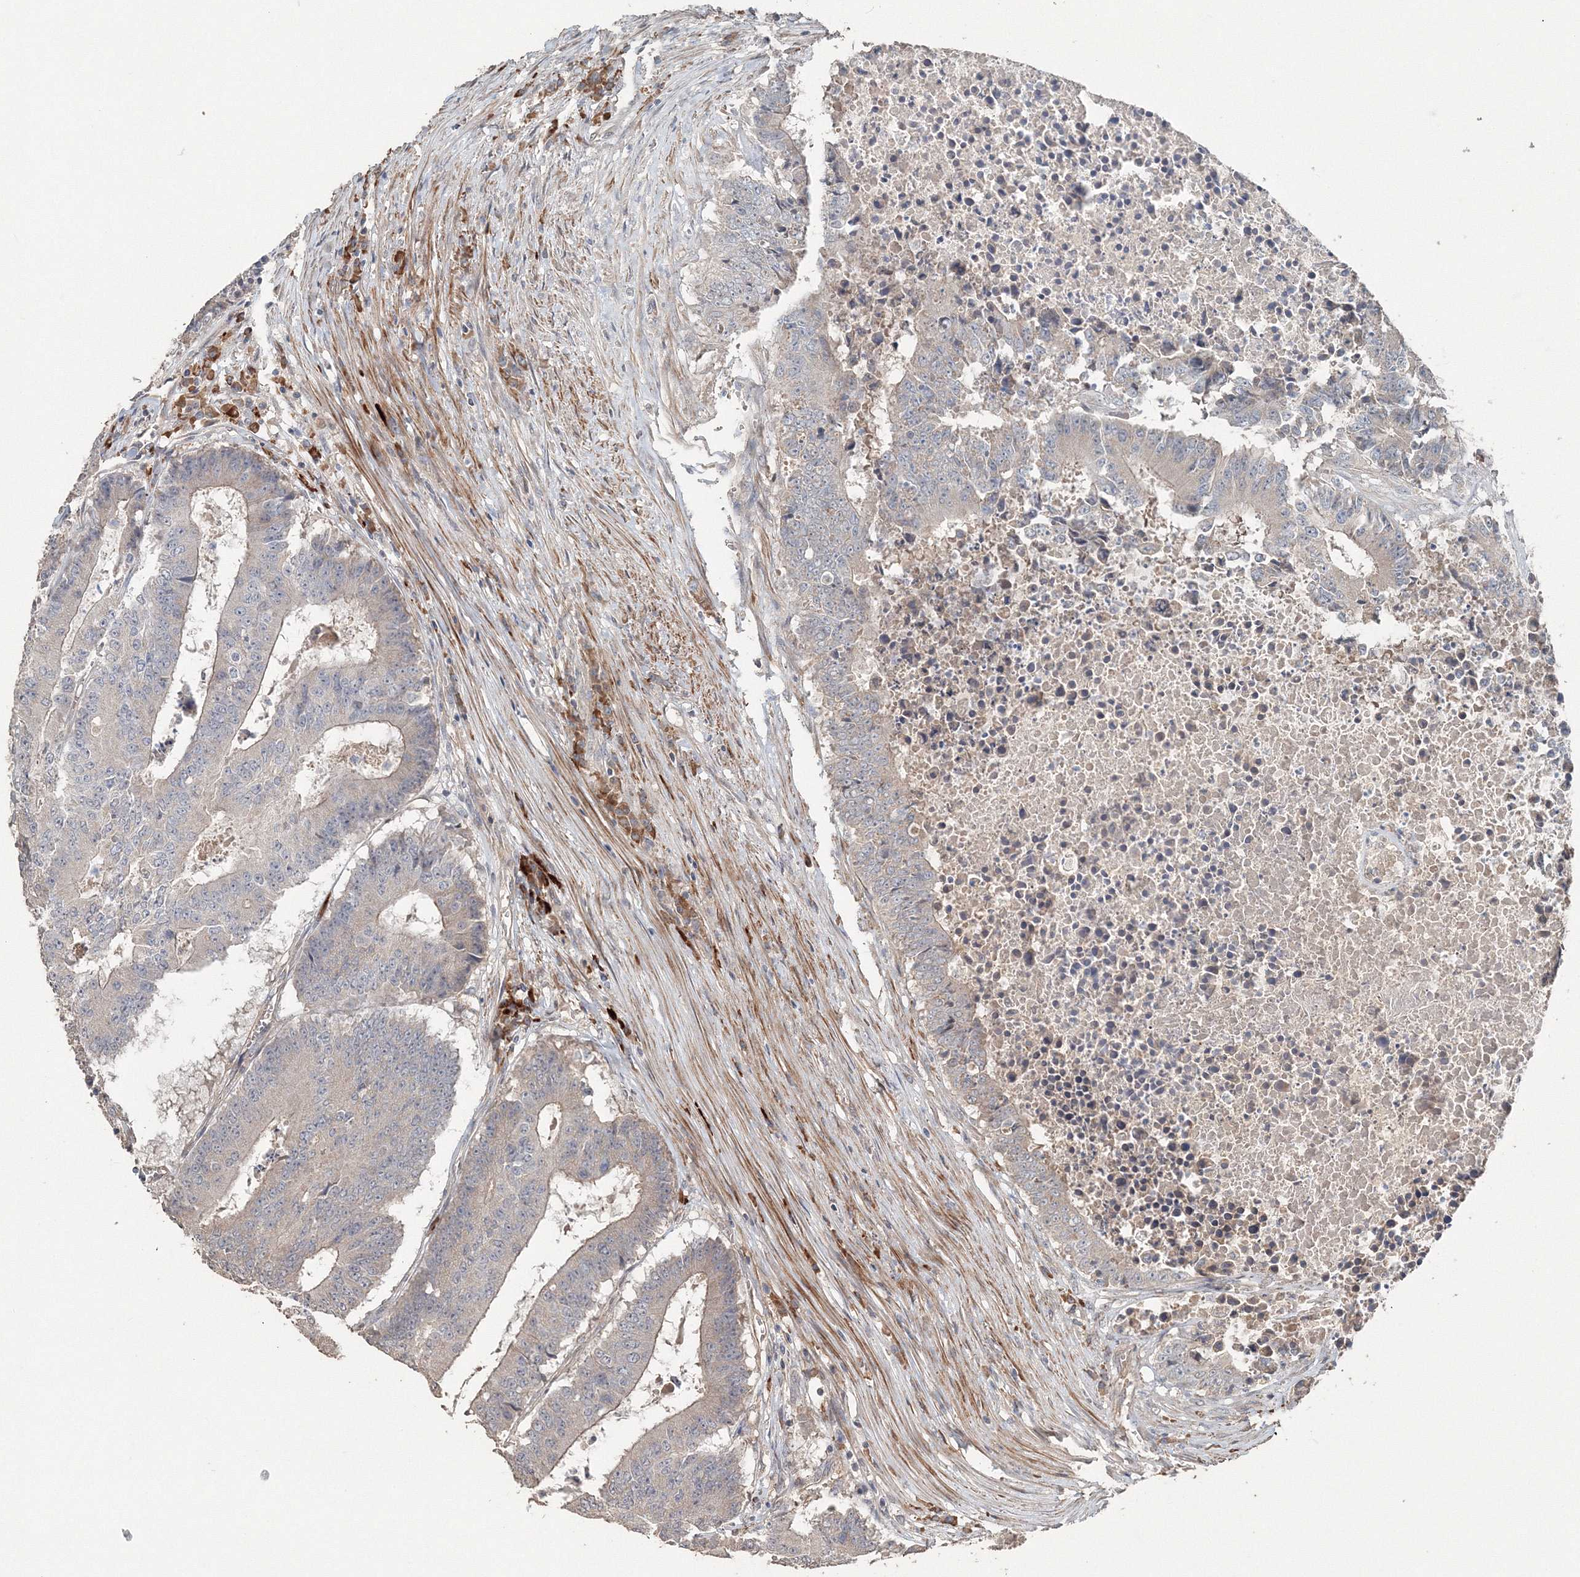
{"staining": {"intensity": "negative", "quantity": "none", "location": "none"}, "tissue": "colorectal cancer", "cell_type": "Tumor cells", "image_type": "cancer", "snomed": [{"axis": "morphology", "description": "Adenocarcinoma, NOS"}, {"axis": "topography", "description": "Colon"}], "caption": "The image exhibits no significant expression in tumor cells of colorectal cancer (adenocarcinoma). (DAB immunohistochemistry (IHC), high magnification).", "gene": "NALF2", "patient": {"sex": "male", "age": 87}}